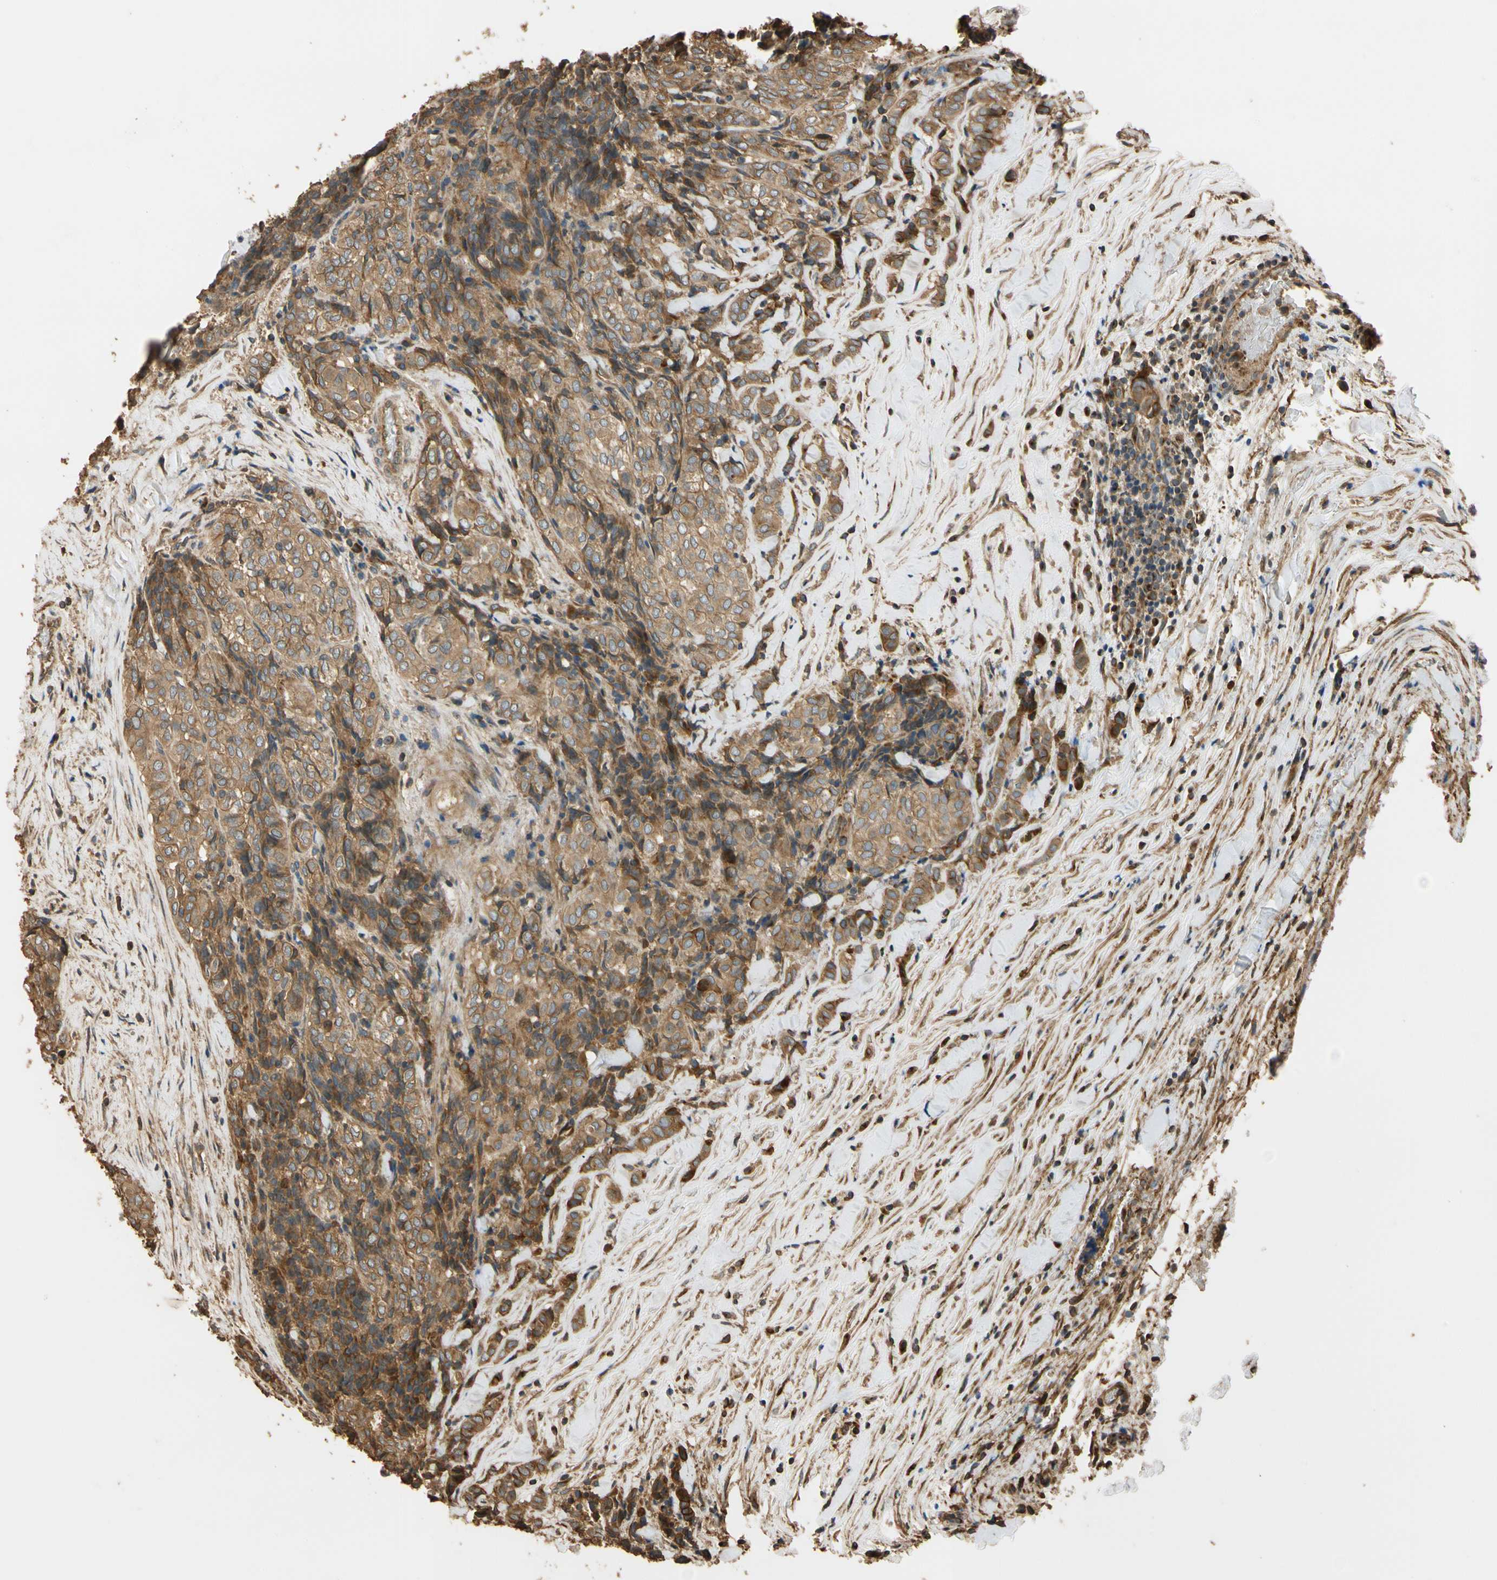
{"staining": {"intensity": "moderate", "quantity": ">75%", "location": "cytoplasmic/membranous"}, "tissue": "thyroid cancer", "cell_type": "Tumor cells", "image_type": "cancer", "snomed": [{"axis": "morphology", "description": "Normal tissue, NOS"}, {"axis": "morphology", "description": "Papillary adenocarcinoma, NOS"}, {"axis": "topography", "description": "Thyroid gland"}], "caption": "Thyroid cancer (papillary adenocarcinoma) stained for a protein (brown) displays moderate cytoplasmic/membranous positive positivity in approximately >75% of tumor cells.", "gene": "MGRN1", "patient": {"sex": "female", "age": 30}}